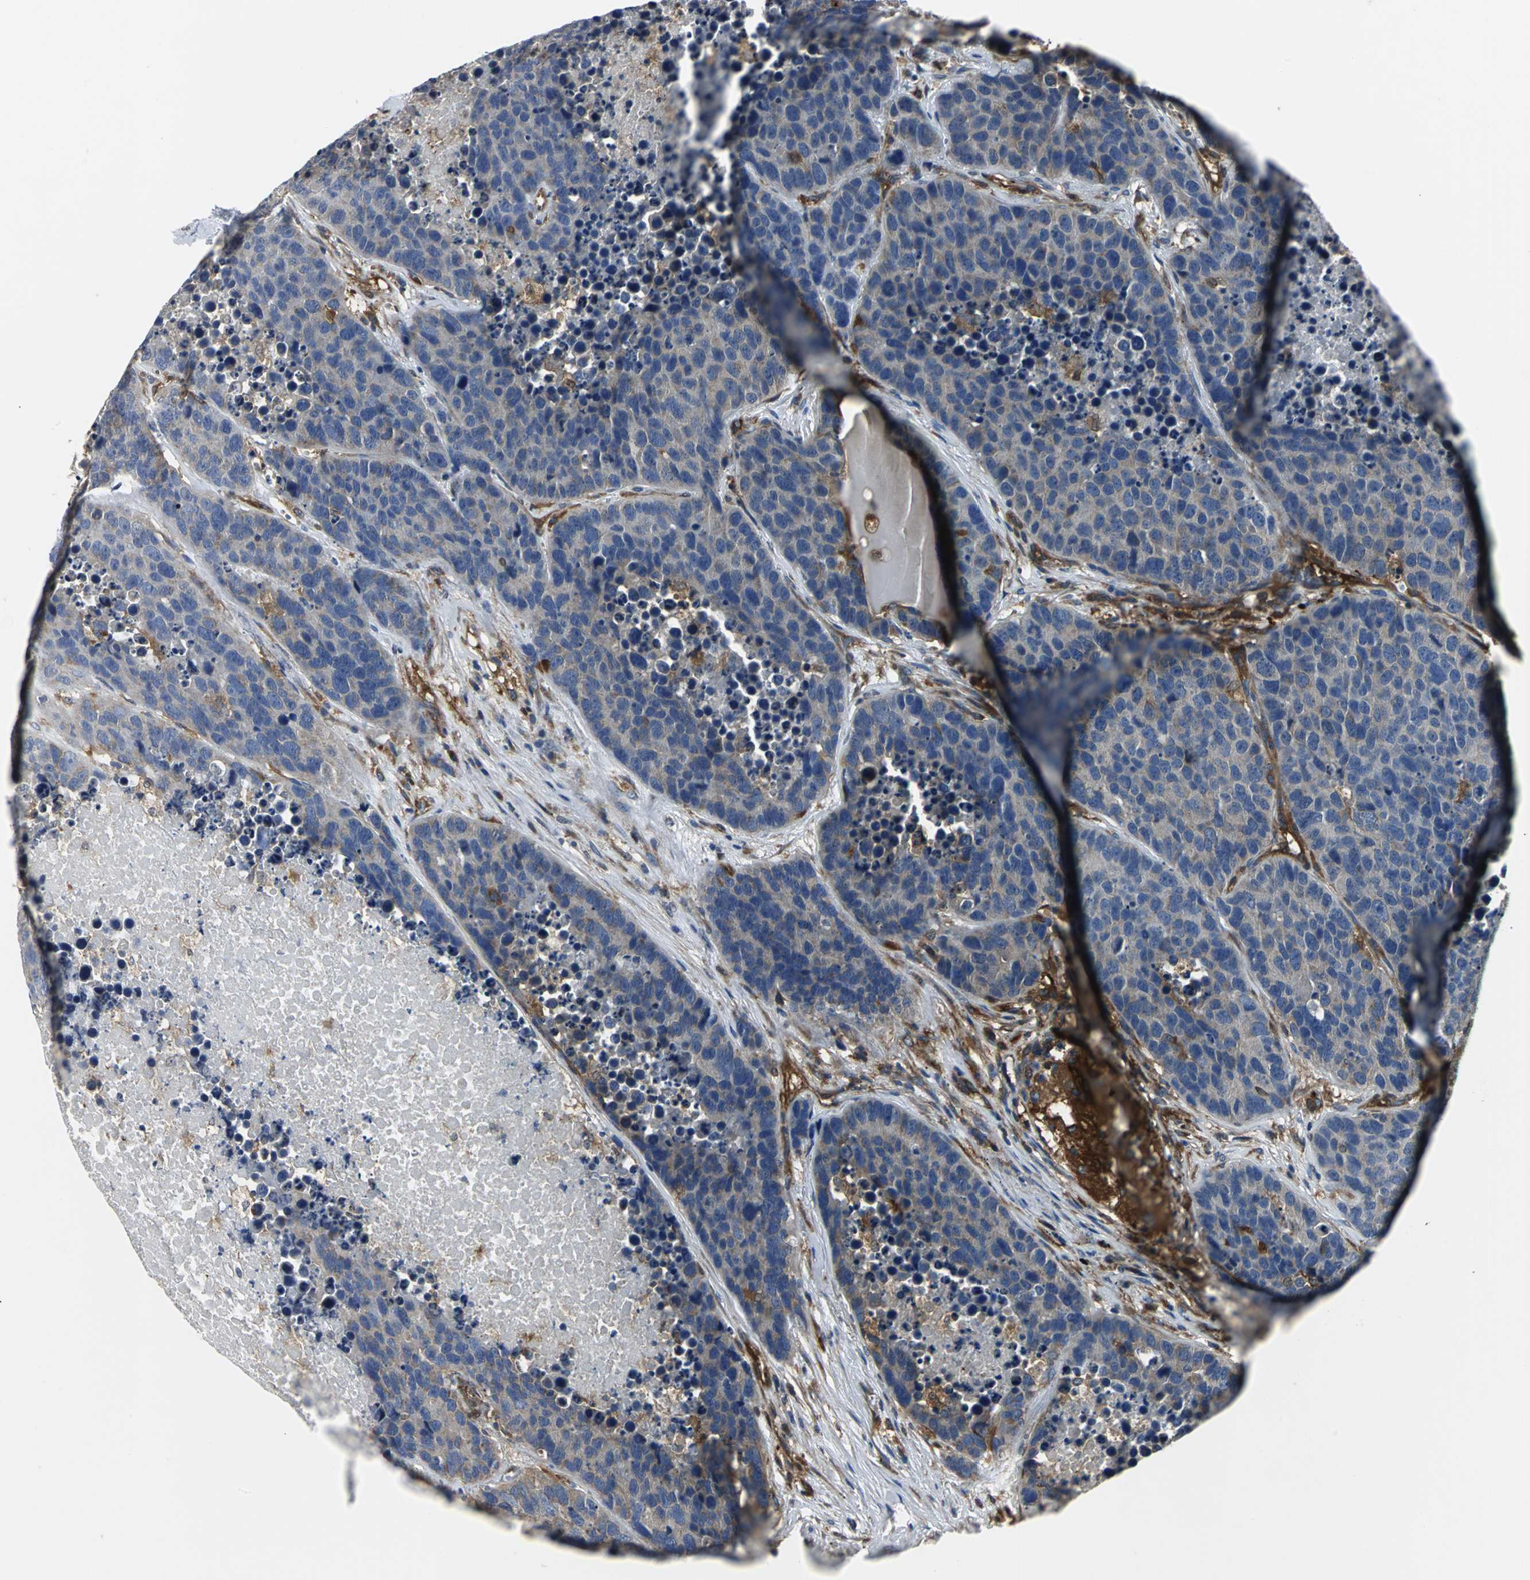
{"staining": {"intensity": "moderate", "quantity": ">75%", "location": "cytoplasmic/membranous"}, "tissue": "carcinoid", "cell_type": "Tumor cells", "image_type": "cancer", "snomed": [{"axis": "morphology", "description": "Carcinoid, malignant, NOS"}, {"axis": "topography", "description": "Lung"}], "caption": "The photomicrograph demonstrates staining of carcinoid, revealing moderate cytoplasmic/membranous protein expression (brown color) within tumor cells.", "gene": "CHRNB1", "patient": {"sex": "male", "age": 60}}